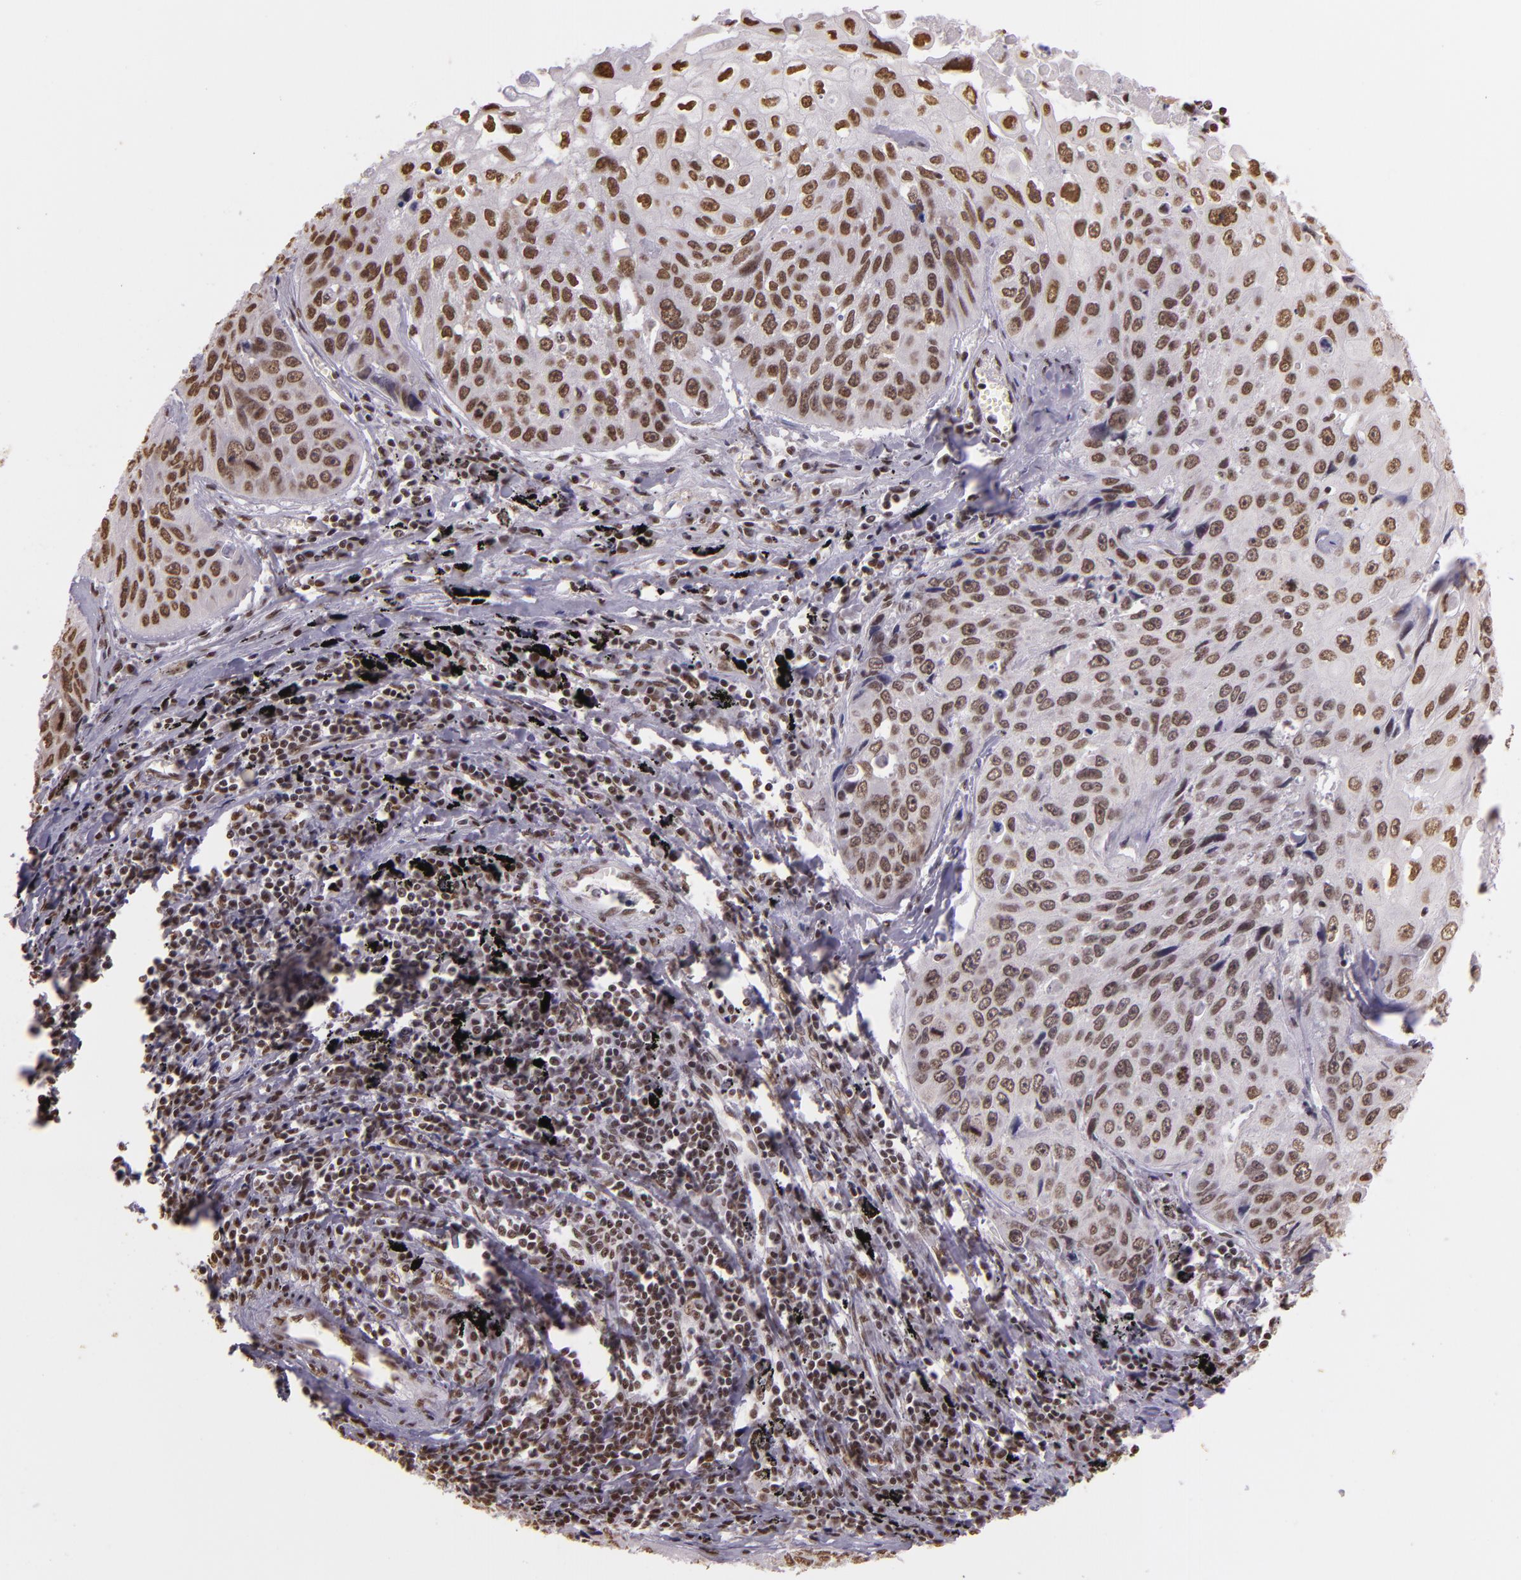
{"staining": {"intensity": "moderate", "quantity": ">75%", "location": "nuclear"}, "tissue": "lung cancer", "cell_type": "Tumor cells", "image_type": "cancer", "snomed": [{"axis": "morphology", "description": "Adenocarcinoma, NOS"}, {"axis": "topography", "description": "Lung"}], "caption": "This image displays immunohistochemistry staining of human lung cancer, with medium moderate nuclear staining in approximately >75% of tumor cells.", "gene": "USF1", "patient": {"sex": "male", "age": 60}}